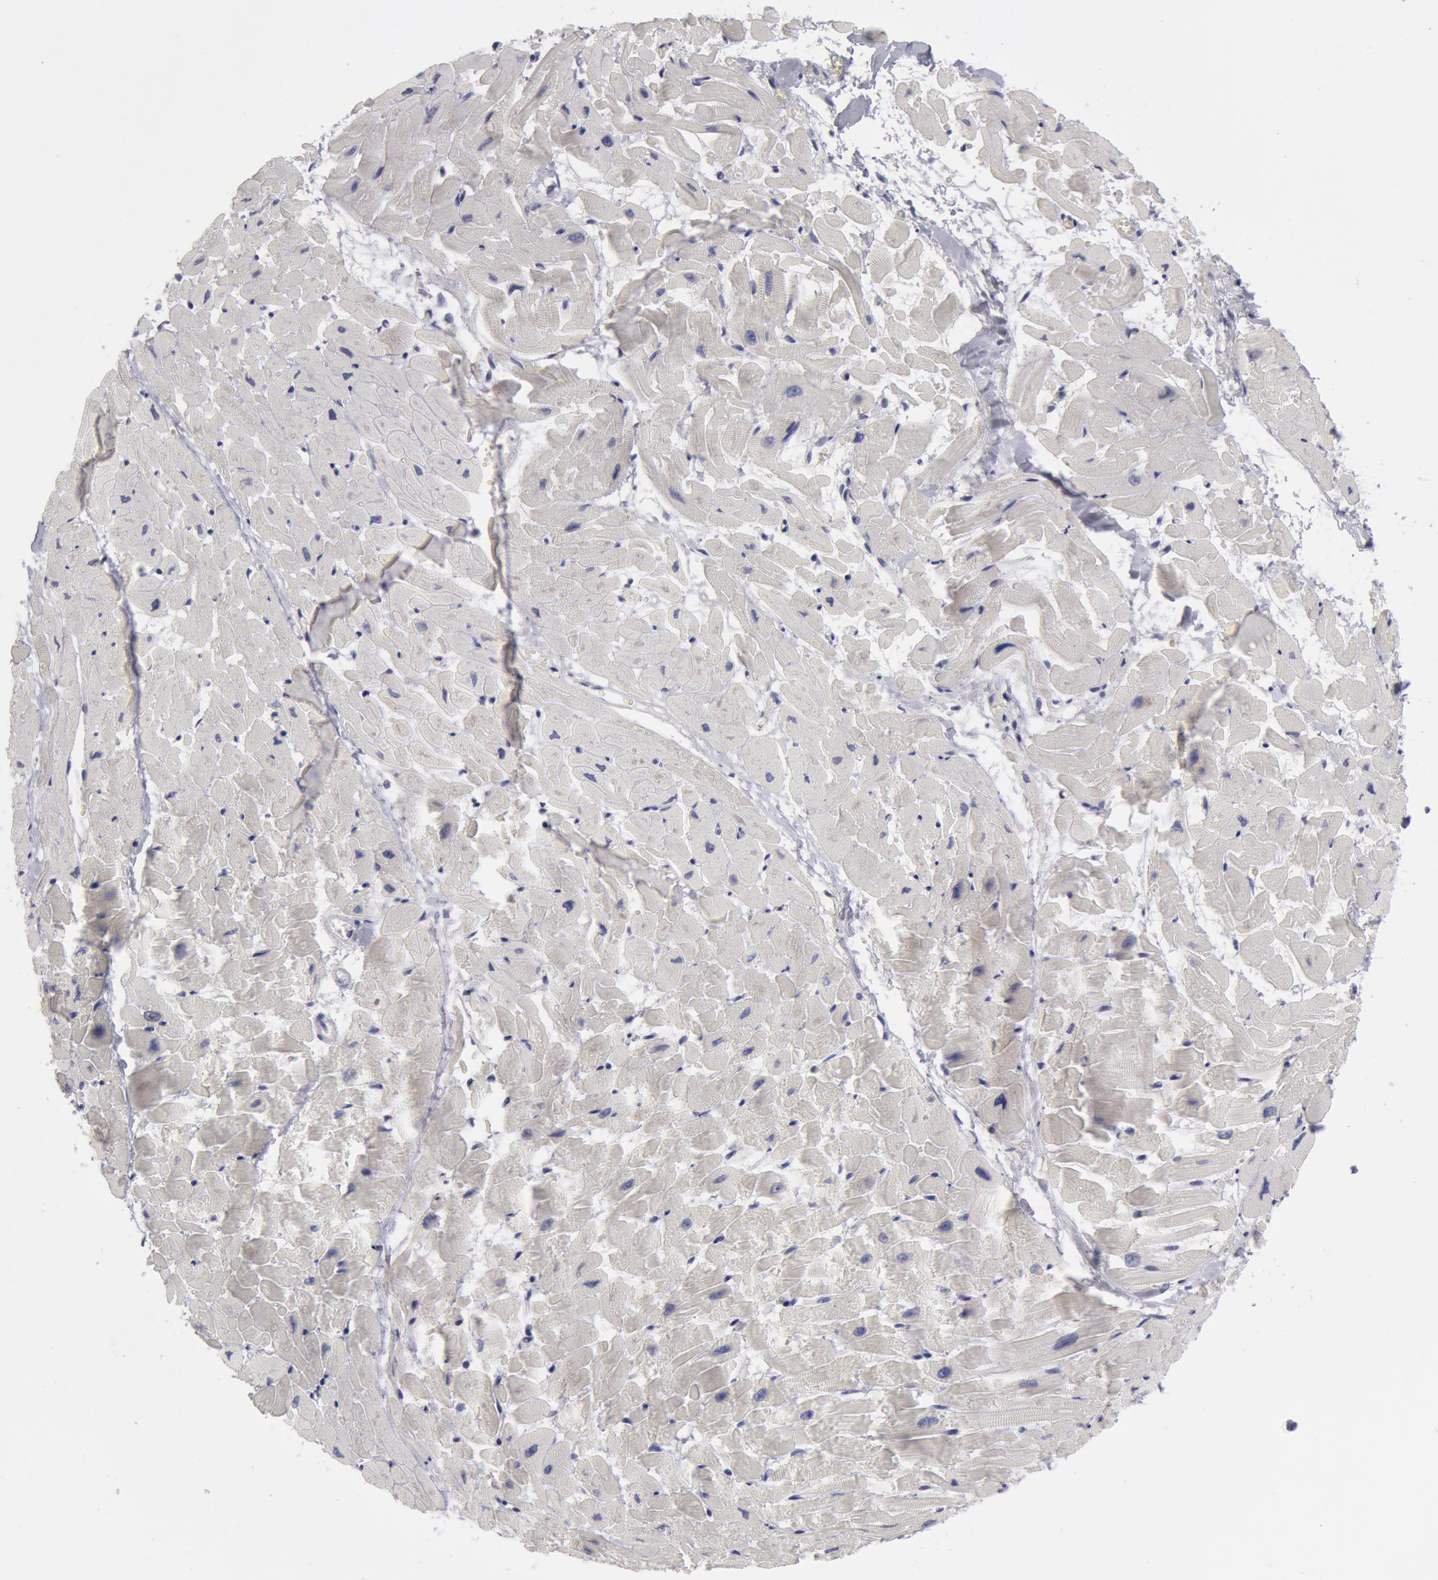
{"staining": {"intensity": "negative", "quantity": "none", "location": "none"}, "tissue": "heart muscle", "cell_type": "Cardiomyocytes", "image_type": "normal", "snomed": [{"axis": "morphology", "description": "Normal tissue, NOS"}, {"axis": "topography", "description": "Heart"}], "caption": "There is no significant expression in cardiomyocytes of heart muscle.", "gene": "SMC1B", "patient": {"sex": "female", "age": 19}}